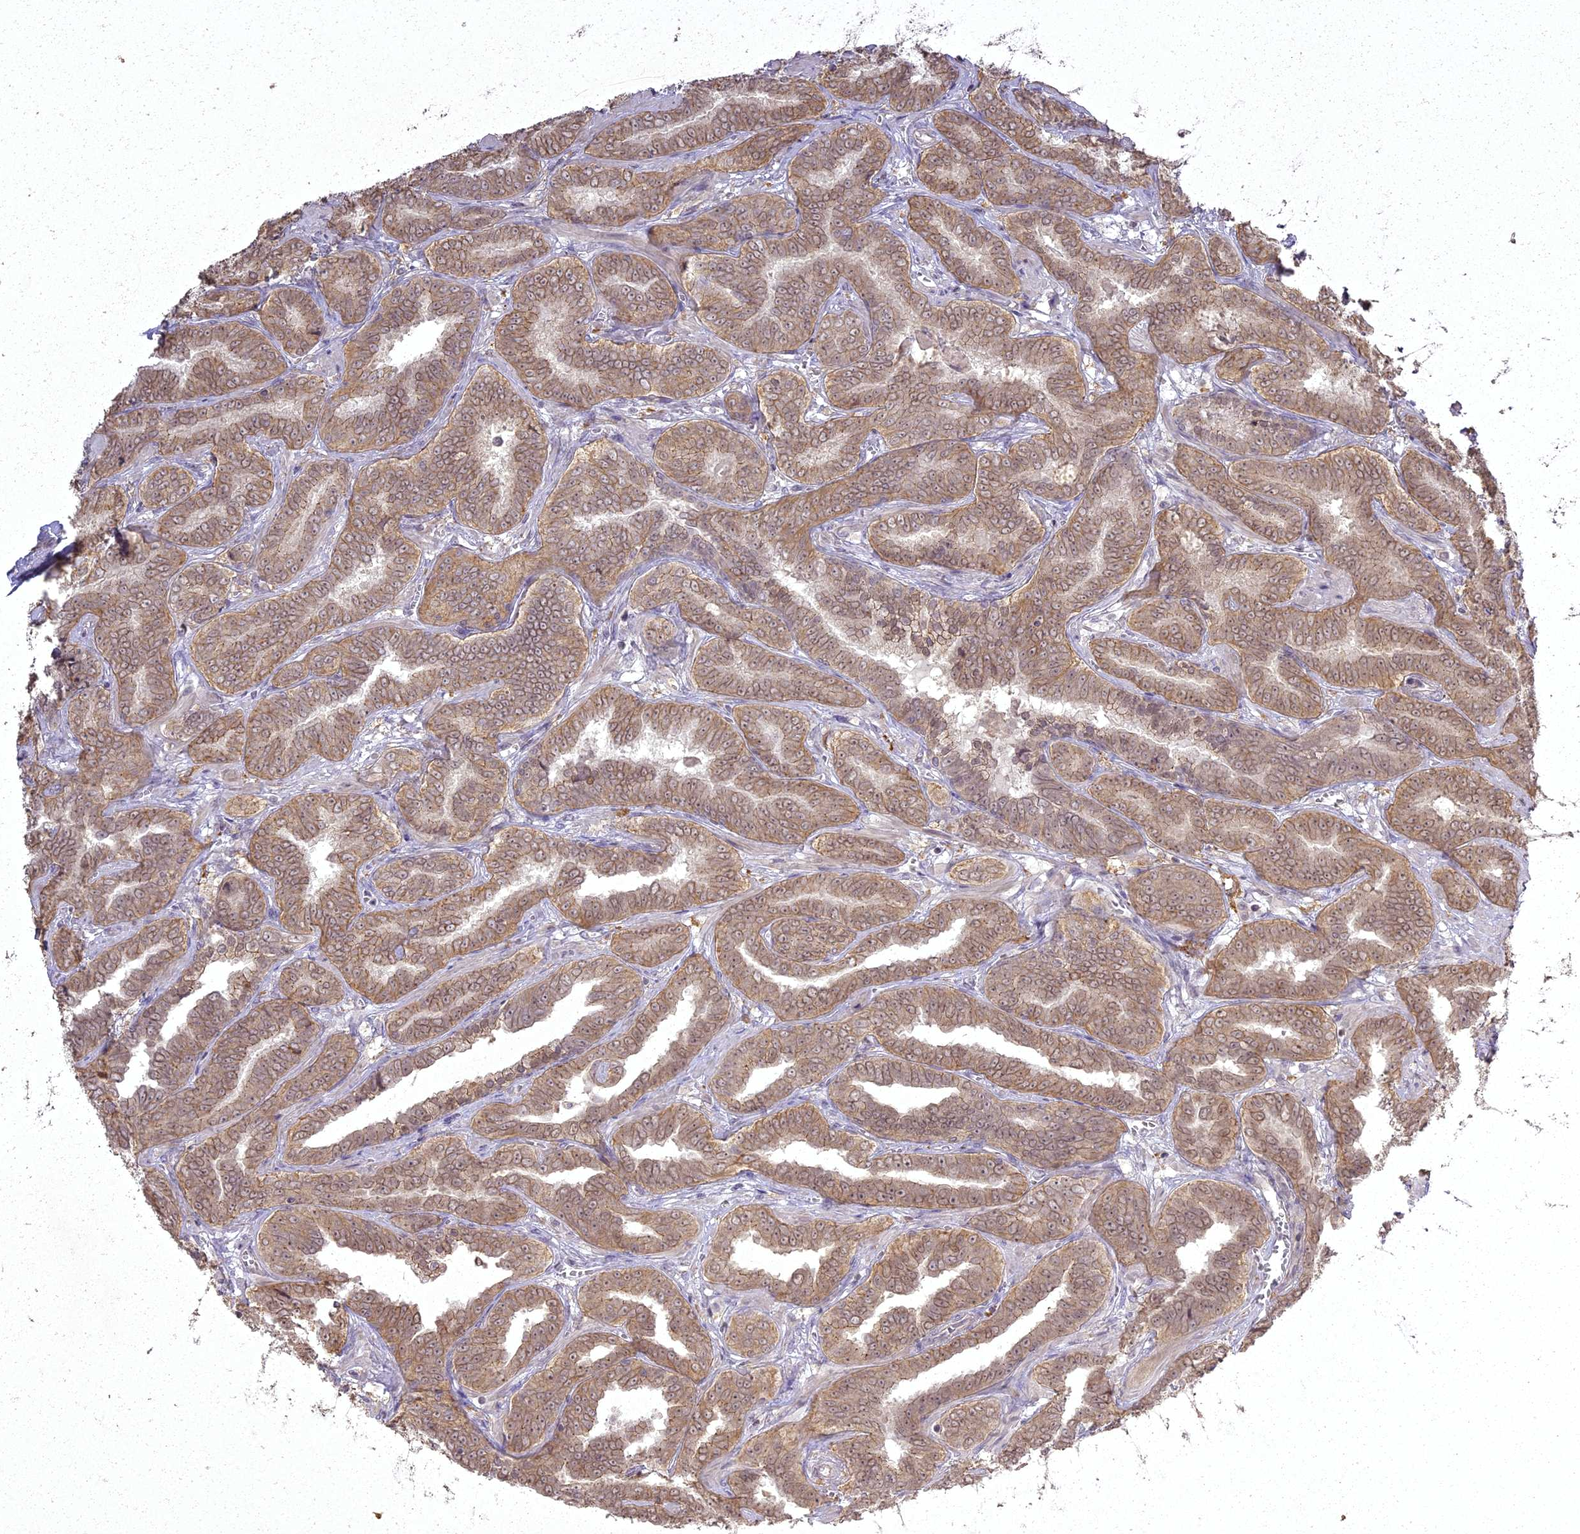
{"staining": {"intensity": "moderate", "quantity": ">75%", "location": "cytoplasmic/membranous,nuclear"}, "tissue": "prostate cancer", "cell_type": "Tumor cells", "image_type": "cancer", "snomed": [{"axis": "morphology", "description": "Adenocarcinoma, High grade"}, {"axis": "topography", "description": "Prostate"}], "caption": "Prostate cancer stained for a protein (brown) exhibits moderate cytoplasmic/membranous and nuclear positive expression in approximately >75% of tumor cells.", "gene": "ING5", "patient": {"sex": "male", "age": 67}}